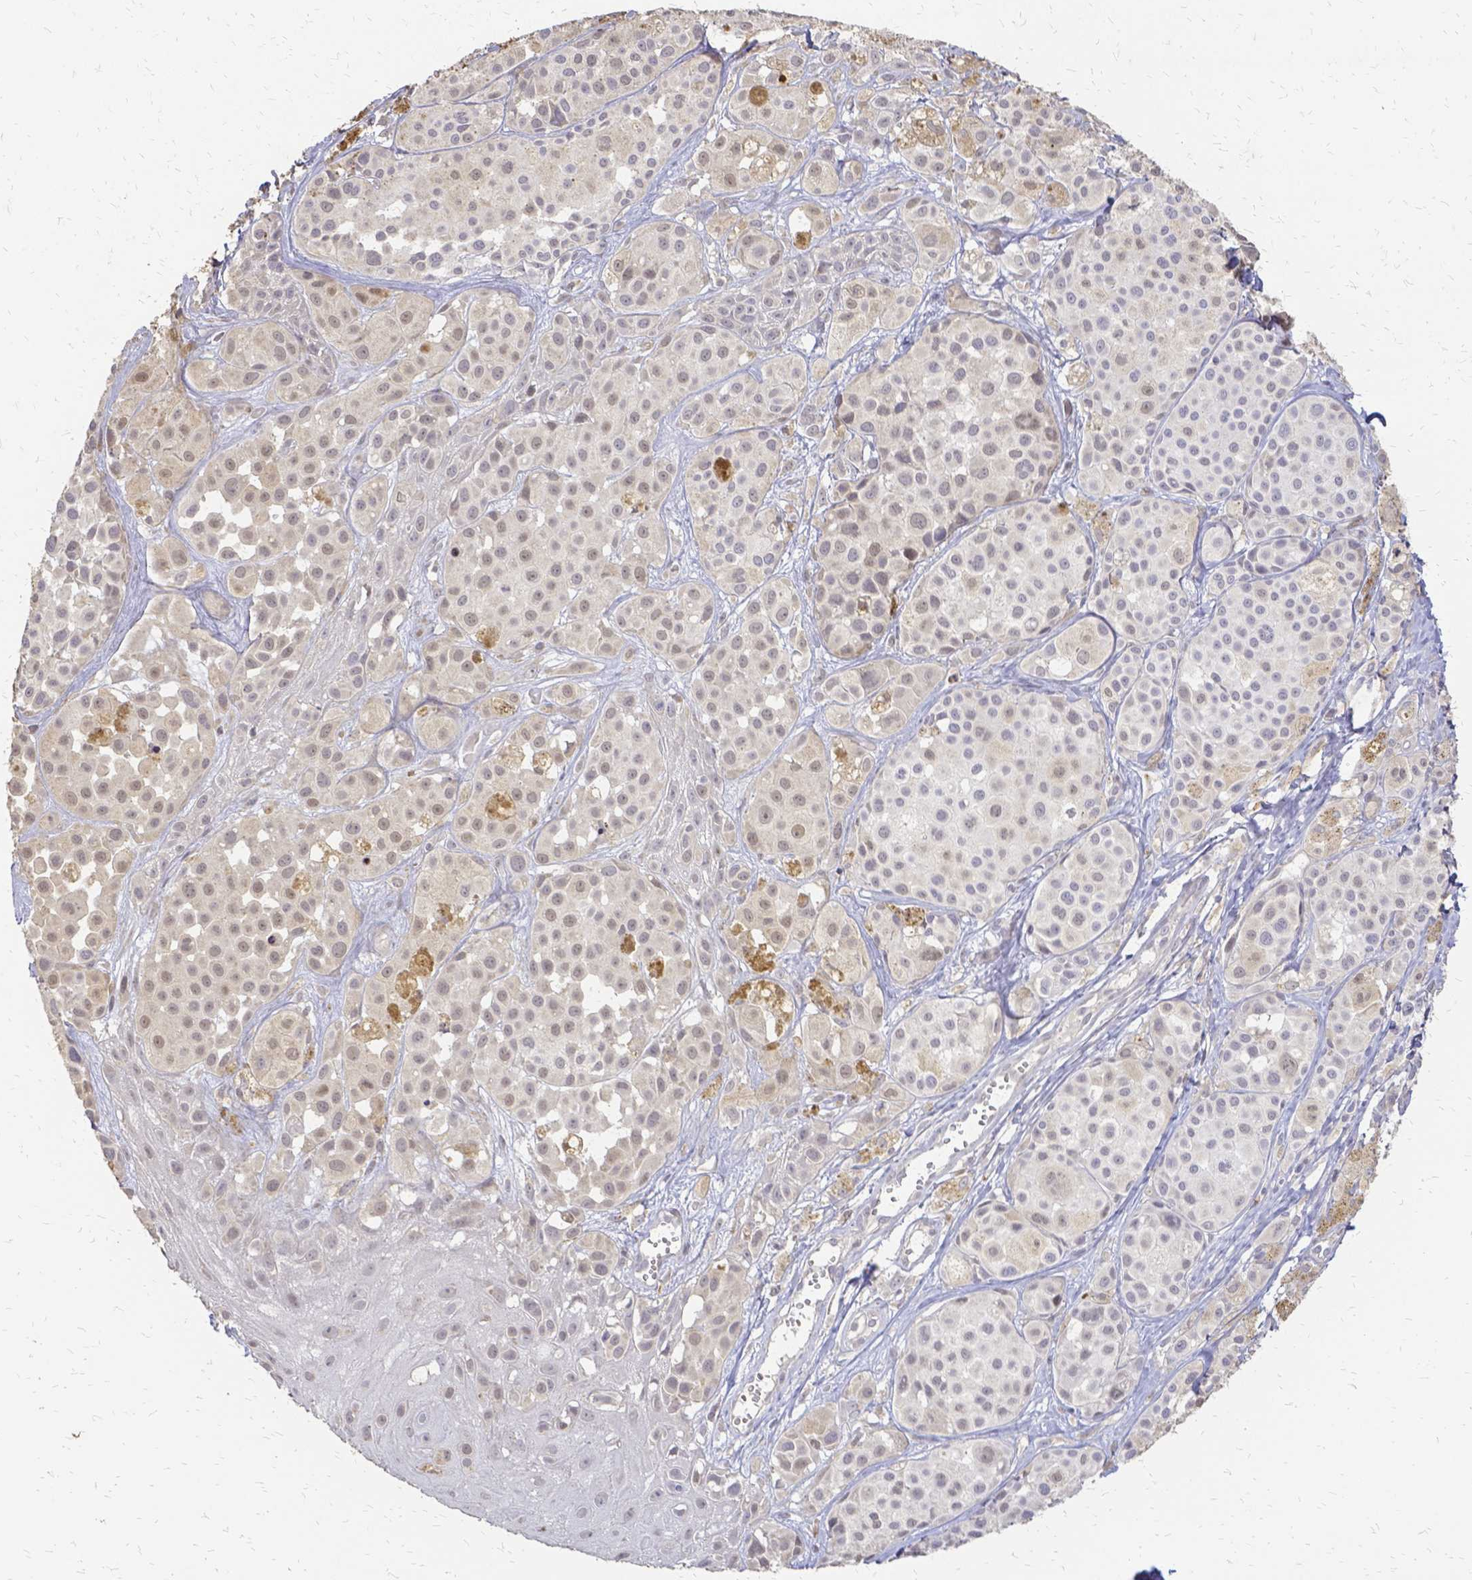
{"staining": {"intensity": "negative", "quantity": "none", "location": "none"}, "tissue": "melanoma", "cell_type": "Tumor cells", "image_type": "cancer", "snomed": [{"axis": "morphology", "description": "Malignant melanoma, NOS"}, {"axis": "topography", "description": "Skin"}], "caption": "Immunohistochemistry of malignant melanoma demonstrates no positivity in tumor cells. The staining was performed using DAB (3,3'-diaminobenzidine) to visualize the protein expression in brown, while the nuclei were stained in blue with hematoxylin (Magnification: 20x).", "gene": "CIB1", "patient": {"sex": "male", "age": 77}}